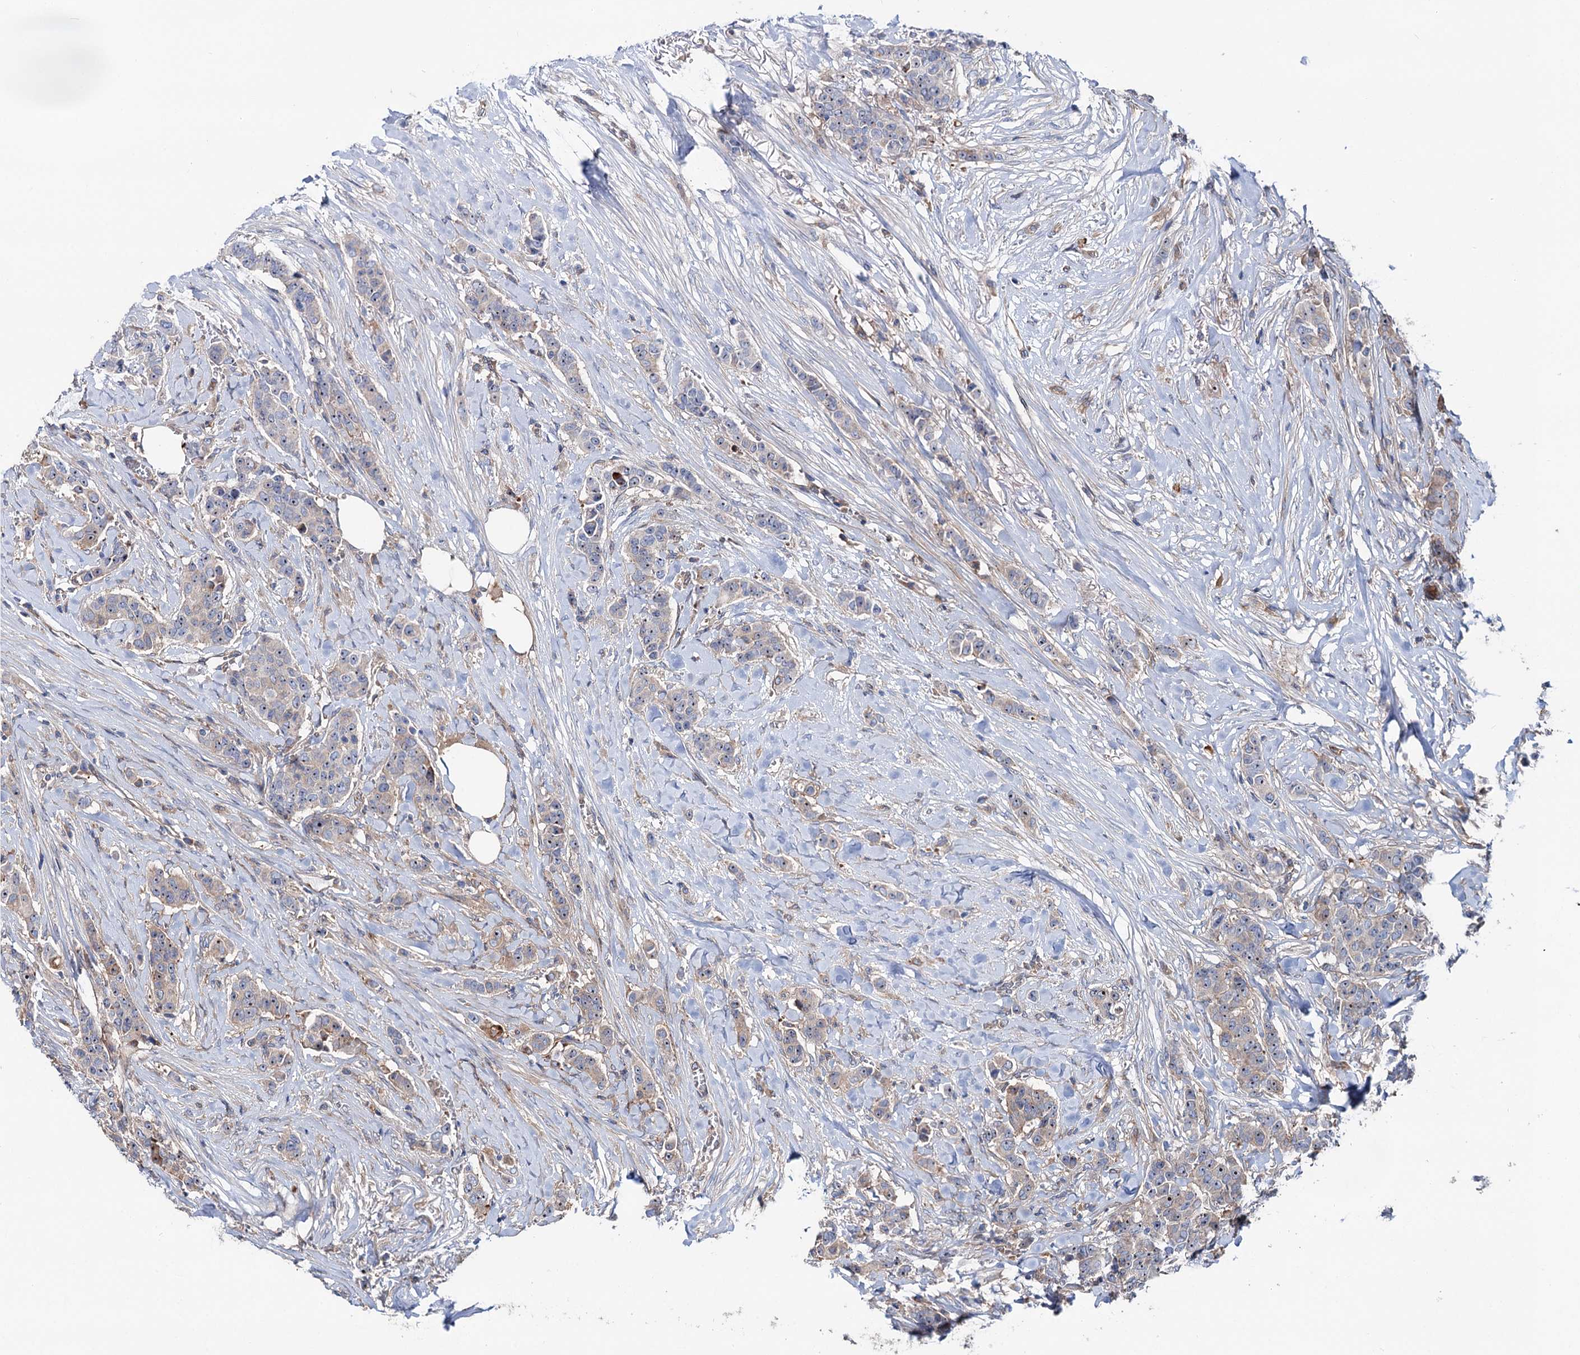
{"staining": {"intensity": "weak", "quantity": "25%-75%", "location": "cytoplasmic/membranous"}, "tissue": "breast cancer", "cell_type": "Tumor cells", "image_type": "cancer", "snomed": [{"axis": "morphology", "description": "Duct carcinoma"}, {"axis": "topography", "description": "Breast"}], "caption": "DAB (3,3'-diaminobenzidine) immunohistochemical staining of breast cancer (invasive ductal carcinoma) demonstrates weak cytoplasmic/membranous protein positivity in approximately 25%-75% of tumor cells.", "gene": "PTDSS2", "patient": {"sex": "female", "age": 40}}